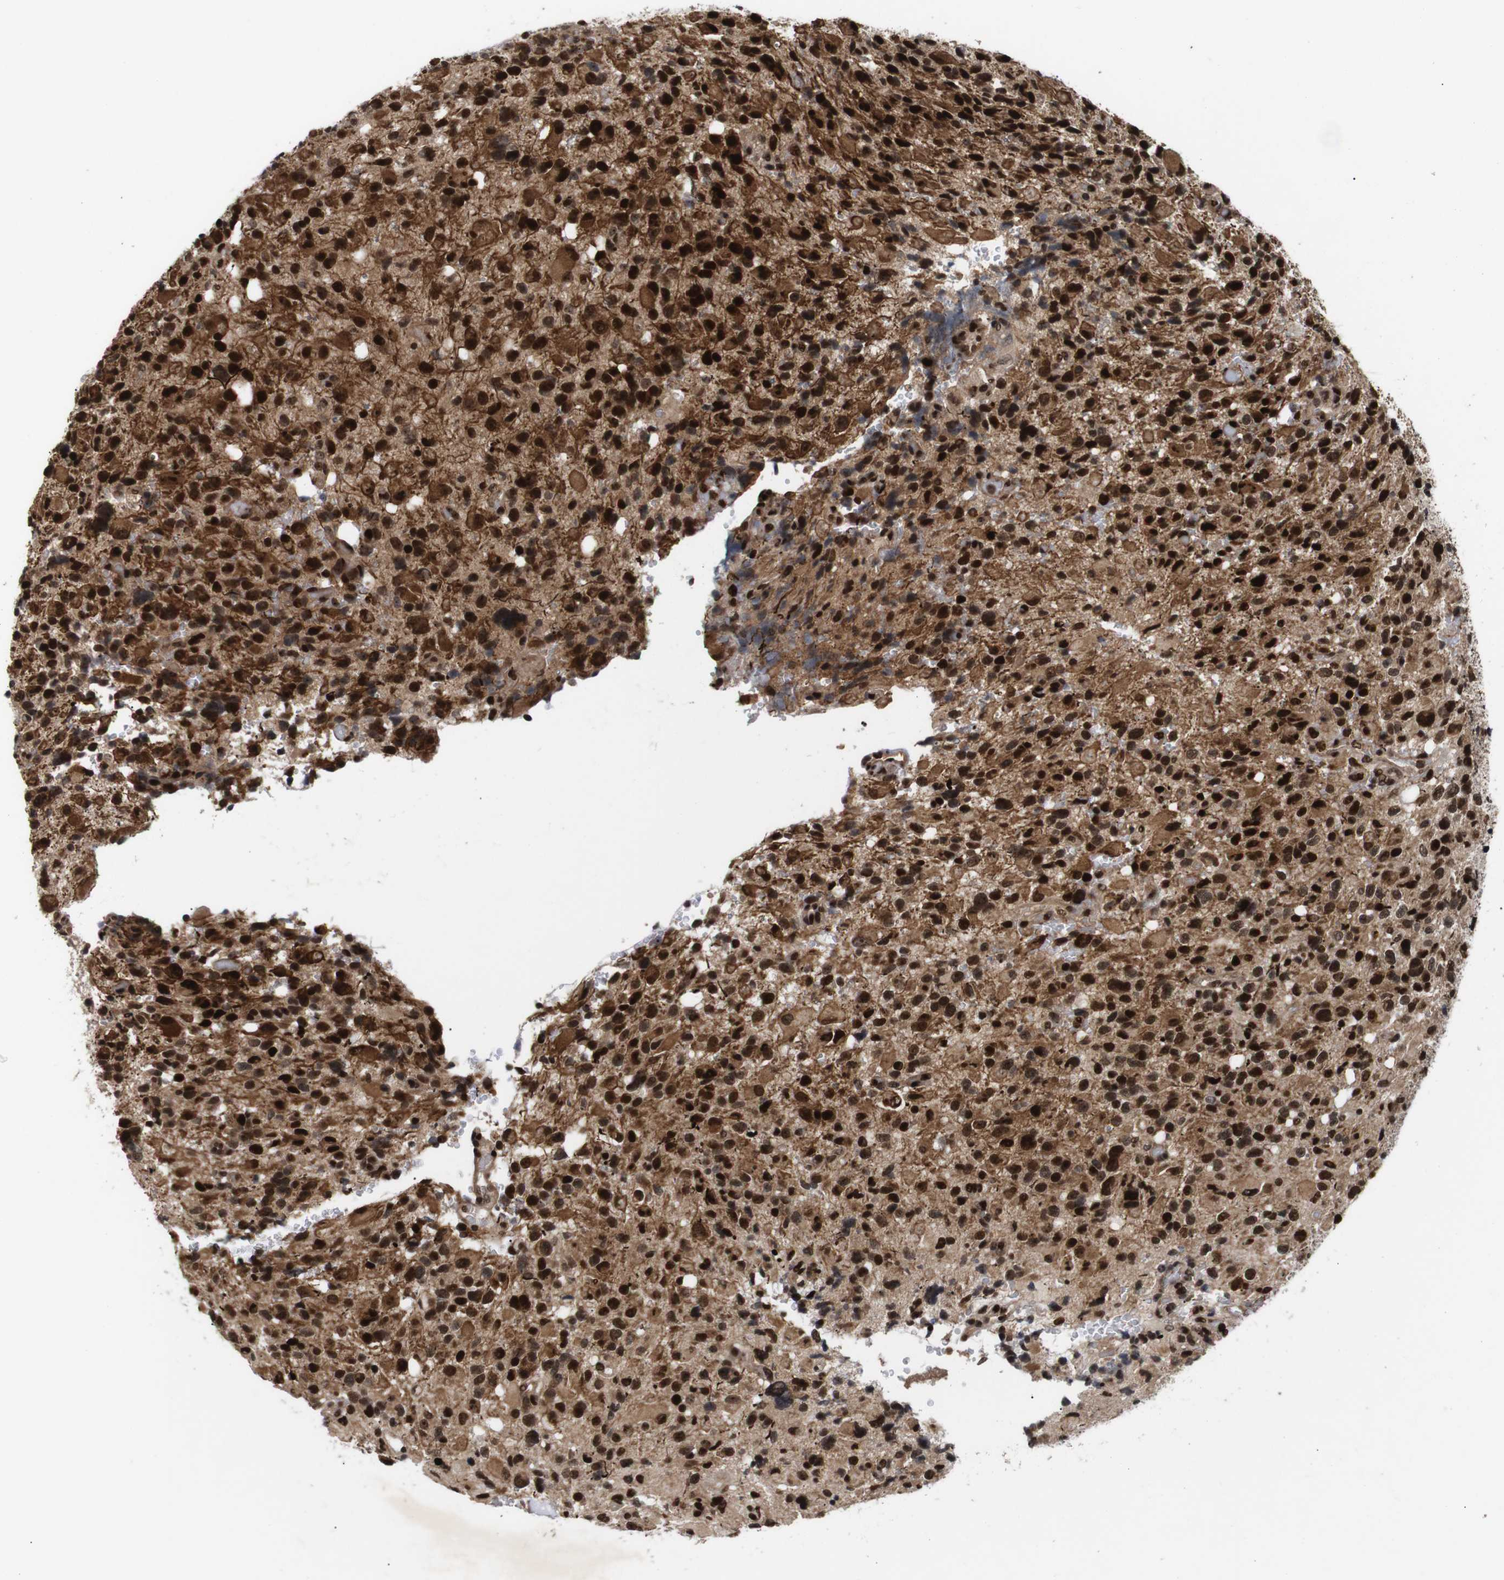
{"staining": {"intensity": "strong", "quantity": ">75%", "location": "cytoplasmic/membranous,nuclear"}, "tissue": "glioma", "cell_type": "Tumor cells", "image_type": "cancer", "snomed": [{"axis": "morphology", "description": "Glioma, malignant, High grade"}, {"axis": "topography", "description": "Brain"}], "caption": "Human glioma stained with a brown dye exhibits strong cytoplasmic/membranous and nuclear positive positivity in about >75% of tumor cells.", "gene": "KIF23", "patient": {"sex": "male", "age": 48}}